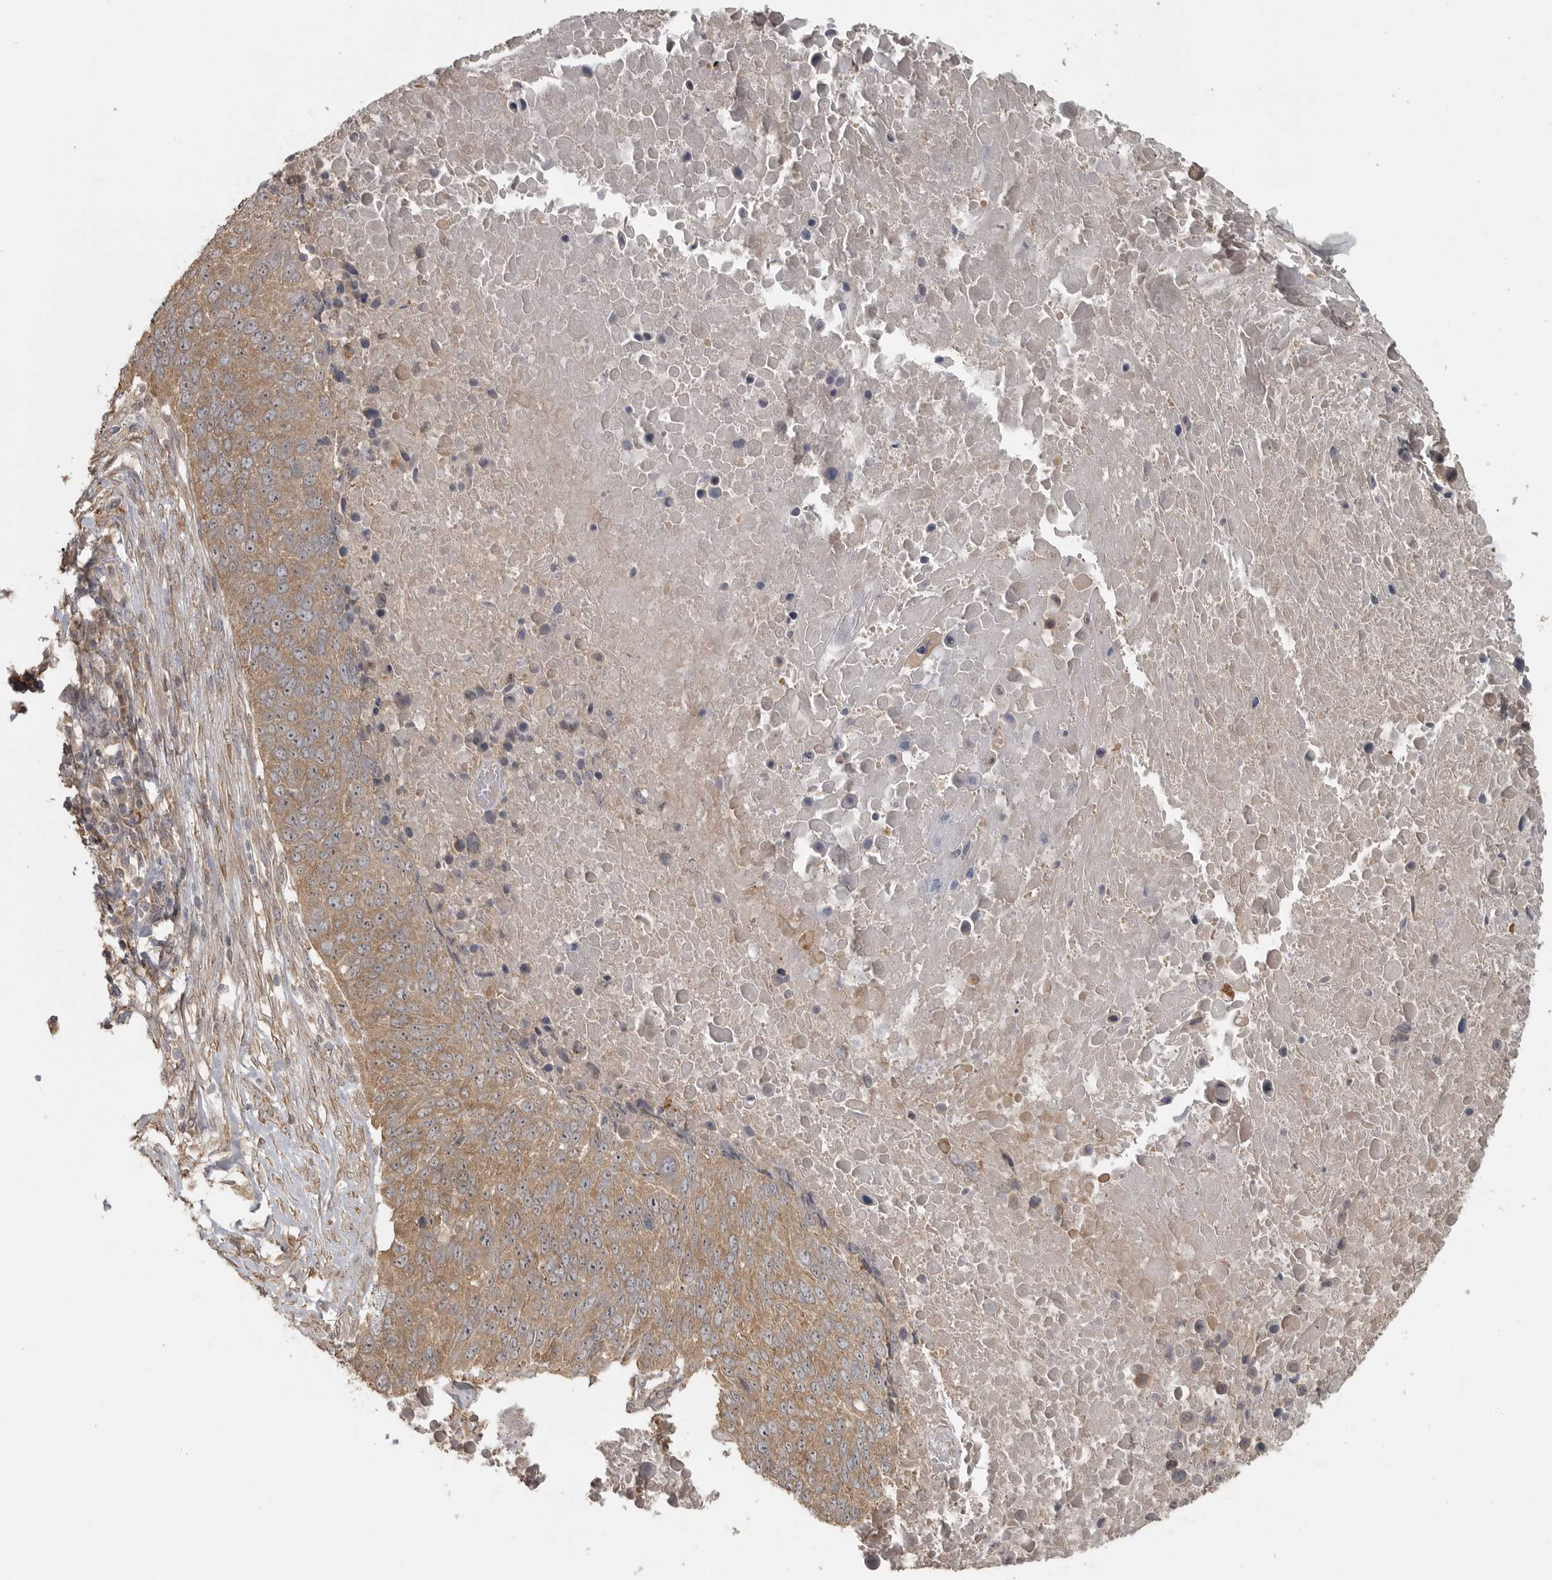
{"staining": {"intensity": "moderate", "quantity": ">75%", "location": "cytoplasmic/membranous"}, "tissue": "lung cancer", "cell_type": "Tumor cells", "image_type": "cancer", "snomed": [{"axis": "morphology", "description": "Squamous cell carcinoma, NOS"}, {"axis": "topography", "description": "Lung"}], "caption": "Immunohistochemistry image of lung squamous cell carcinoma stained for a protein (brown), which reveals medium levels of moderate cytoplasmic/membranous expression in about >75% of tumor cells.", "gene": "LLGL1", "patient": {"sex": "male", "age": 66}}